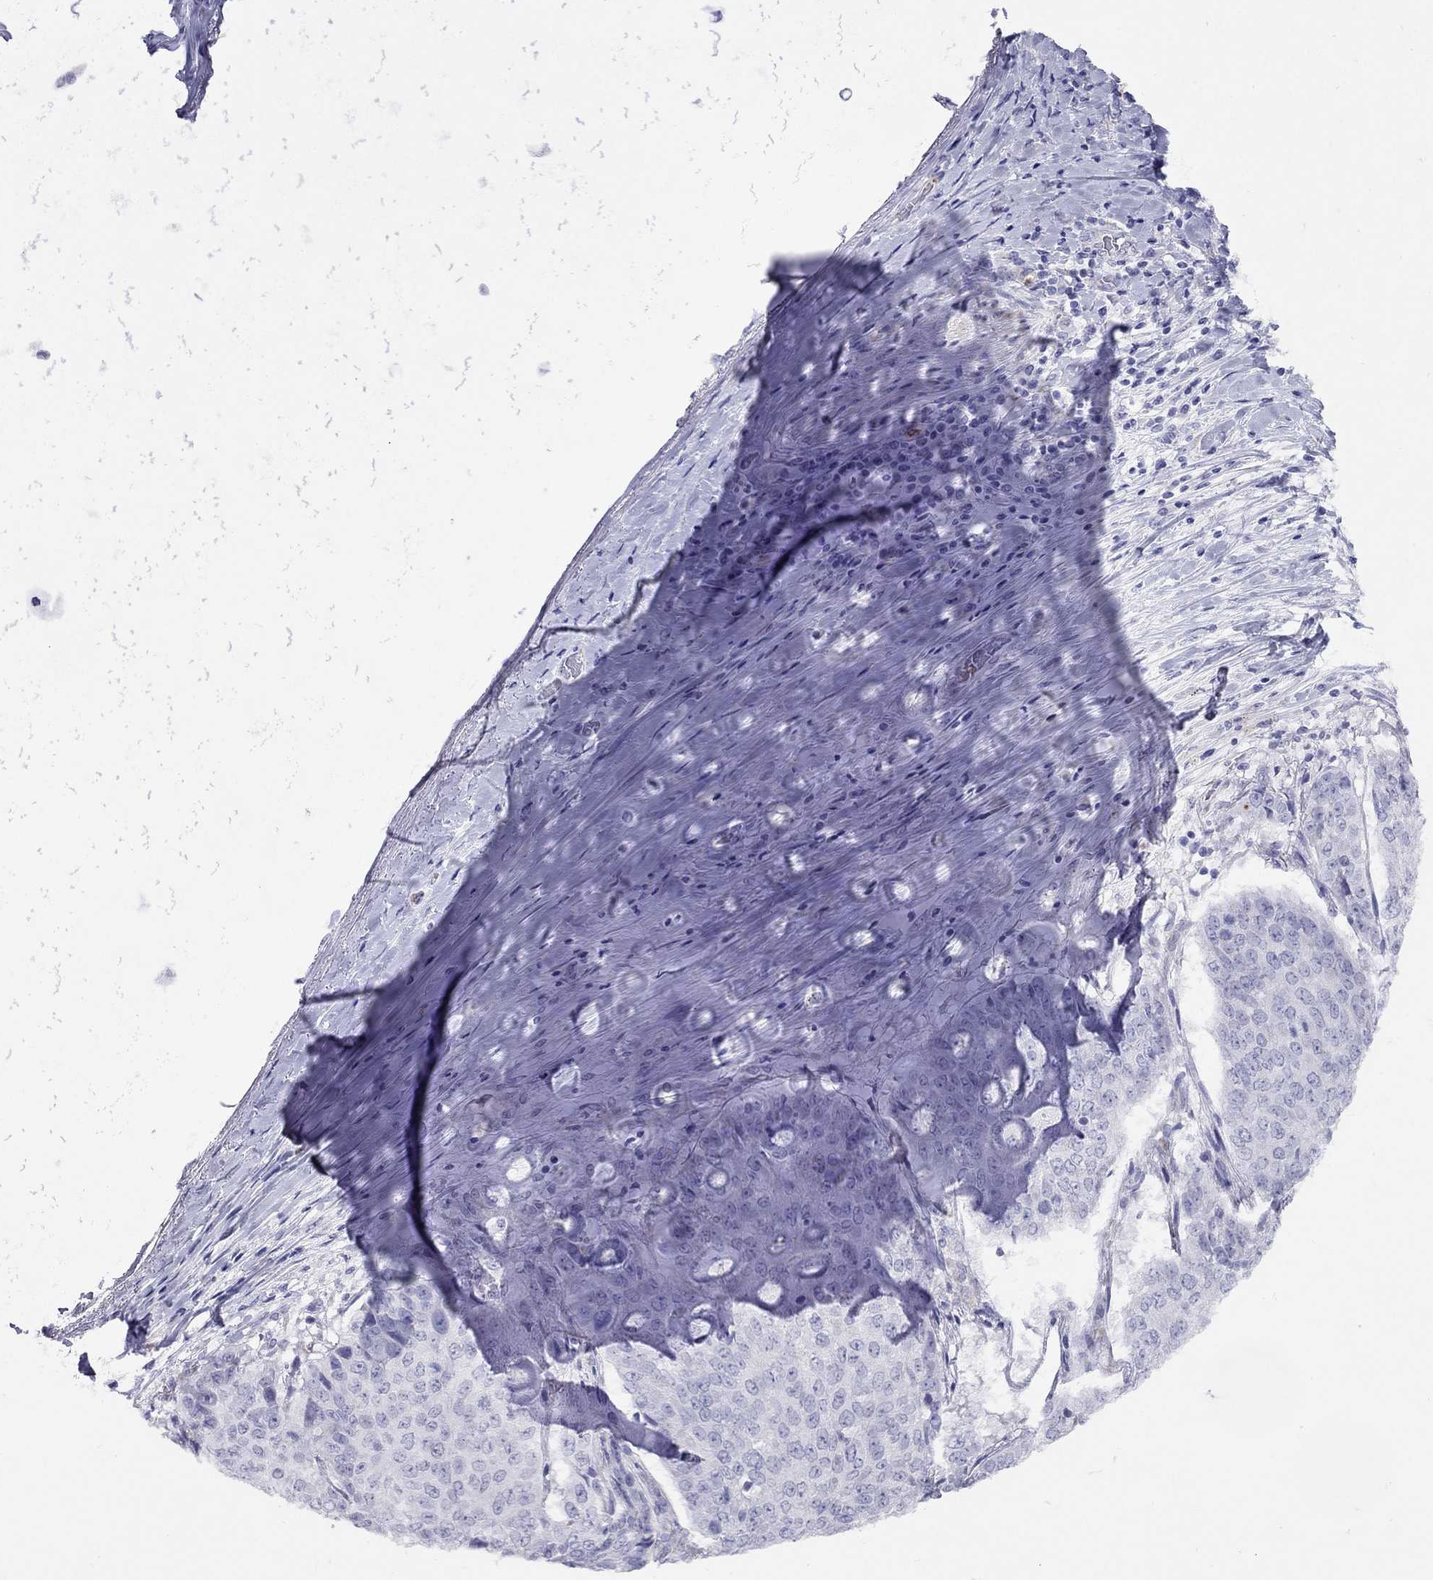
{"staining": {"intensity": "negative", "quantity": "none", "location": "none"}, "tissue": "lung cancer", "cell_type": "Tumor cells", "image_type": "cancer", "snomed": [{"axis": "morphology", "description": "Normal tissue, NOS"}, {"axis": "morphology", "description": "Squamous cell carcinoma, NOS"}, {"axis": "topography", "description": "Bronchus"}, {"axis": "topography", "description": "Lung"}], "caption": "Immunohistochemistry histopathology image of neoplastic tissue: lung cancer stained with DAB reveals no significant protein staining in tumor cells.", "gene": "SPINT4", "patient": {"sex": "male", "age": 64}}